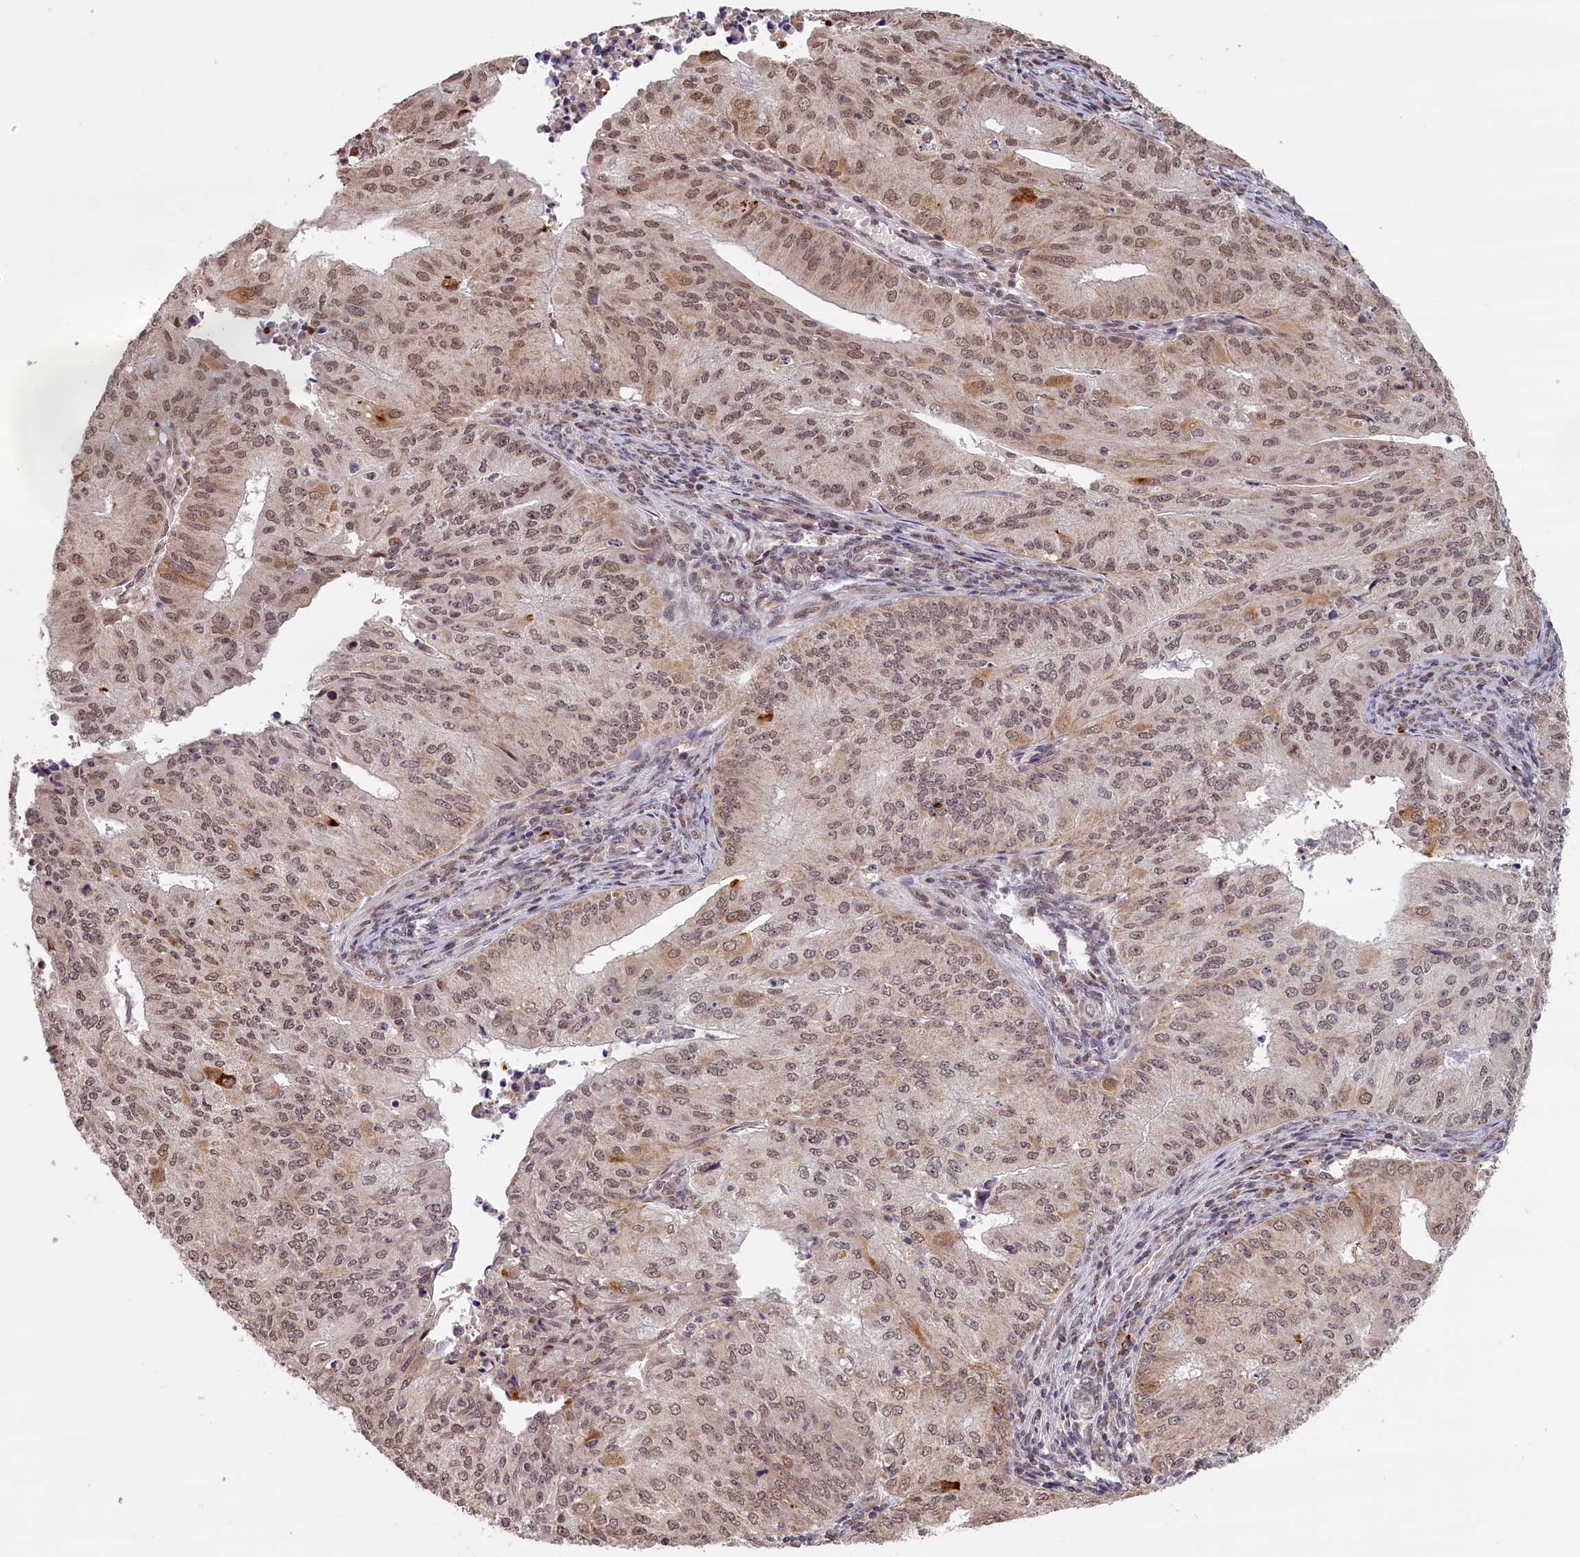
{"staining": {"intensity": "weak", "quantity": ">75%", "location": "cytoplasmic/membranous,nuclear"}, "tissue": "endometrial cancer", "cell_type": "Tumor cells", "image_type": "cancer", "snomed": [{"axis": "morphology", "description": "Adenocarcinoma, NOS"}, {"axis": "topography", "description": "Endometrium"}], "caption": "The photomicrograph displays staining of endometrial cancer, revealing weak cytoplasmic/membranous and nuclear protein expression (brown color) within tumor cells.", "gene": "KCNK6", "patient": {"sex": "female", "age": 50}}